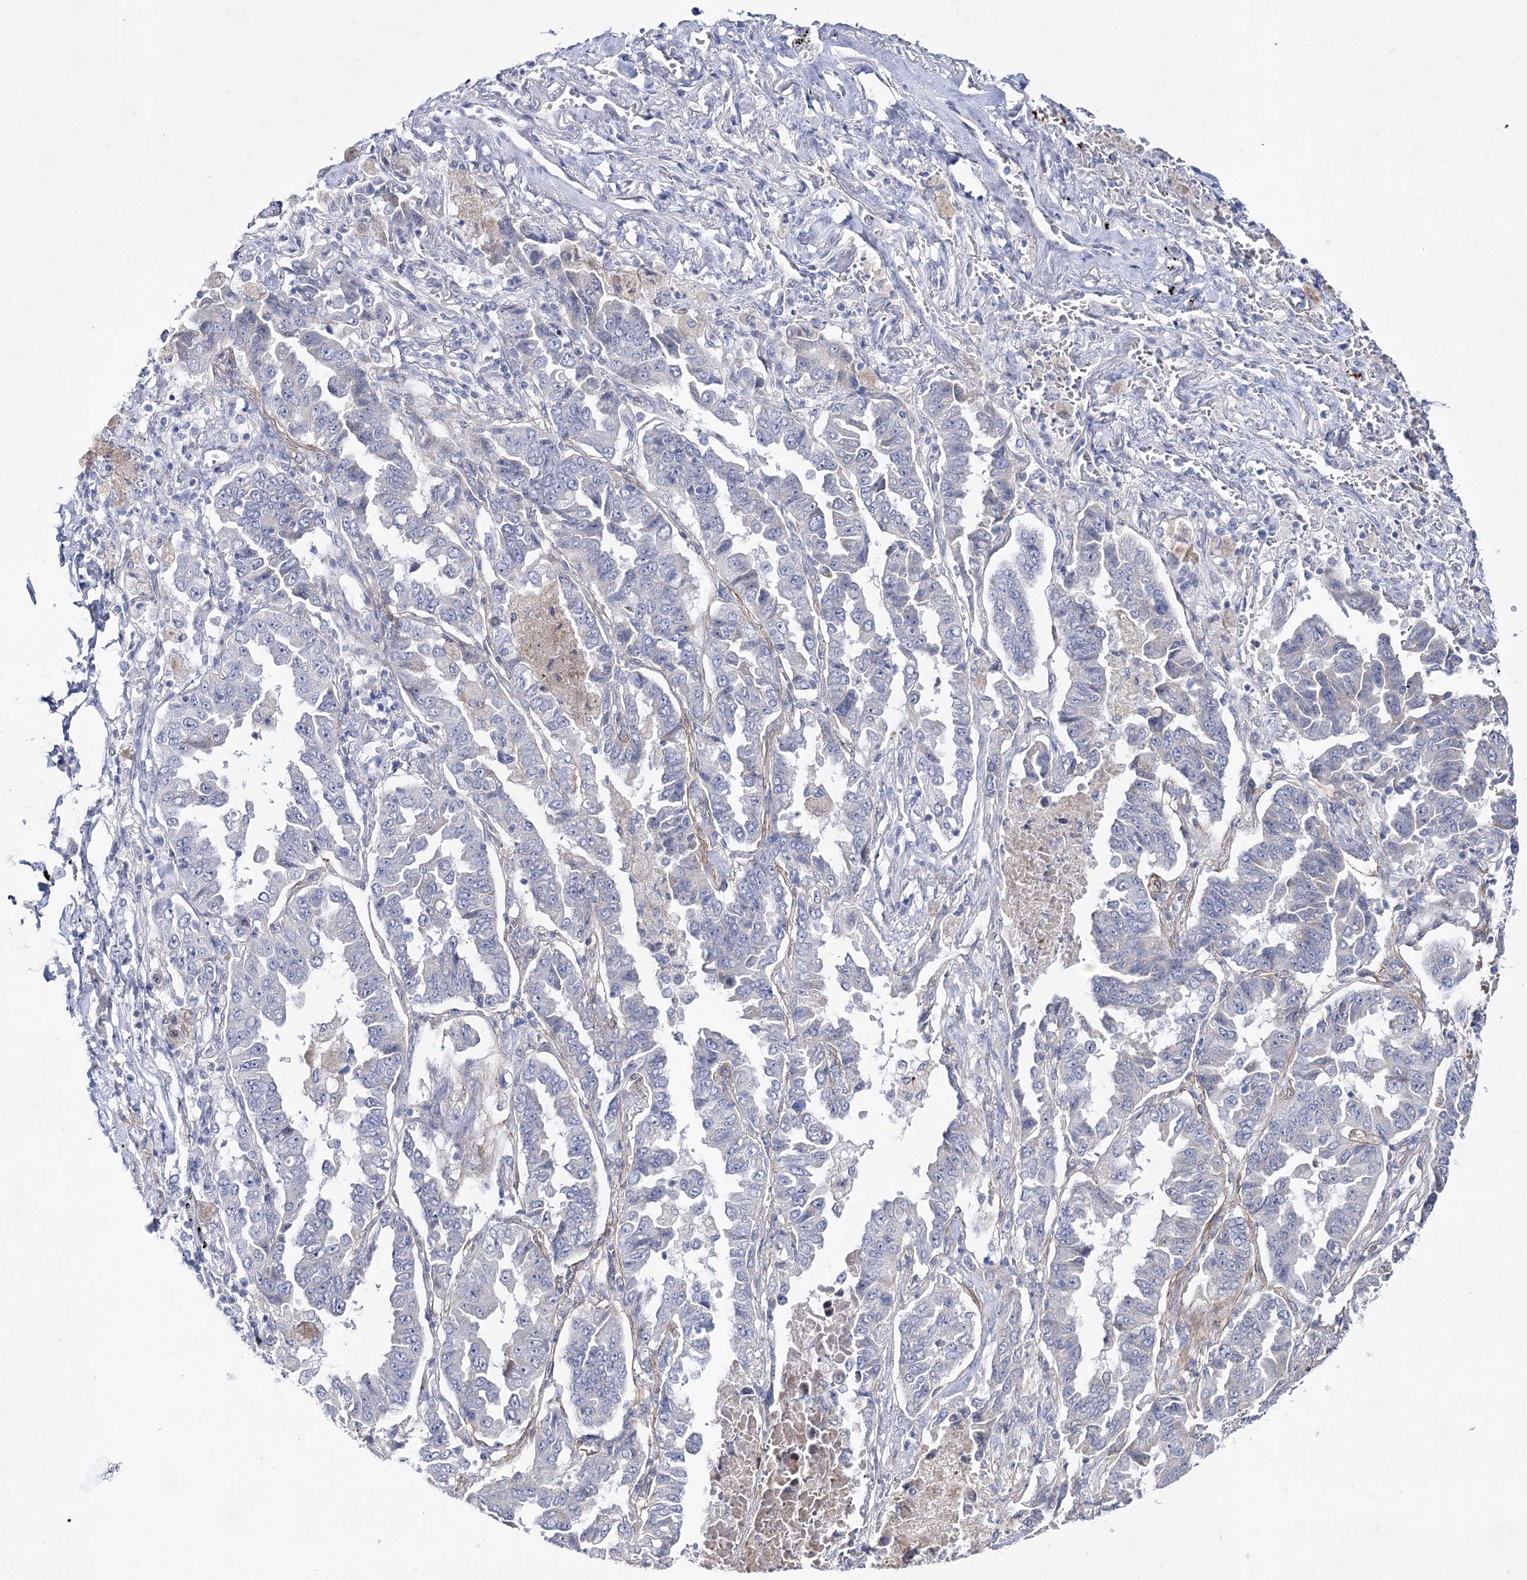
{"staining": {"intensity": "negative", "quantity": "none", "location": "none"}, "tissue": "lung cancer", "cell_type": "Tumor cells", "image_type": "cancer", "snomed": [{"axis": "morphology", "description": "Adenocarcinoma, NOS"}, {"axis": "topography", "description": "Lung"}], "caption": "Immunohistochemical staining of human lung adenocarcinoma reveals no significant staining in tumor cells. (DAB immunohistochemistry visualized using brightfield microscopy, high magnification).", "gene": "ANO1", "patient": {"sex": "female", "age": 51}}